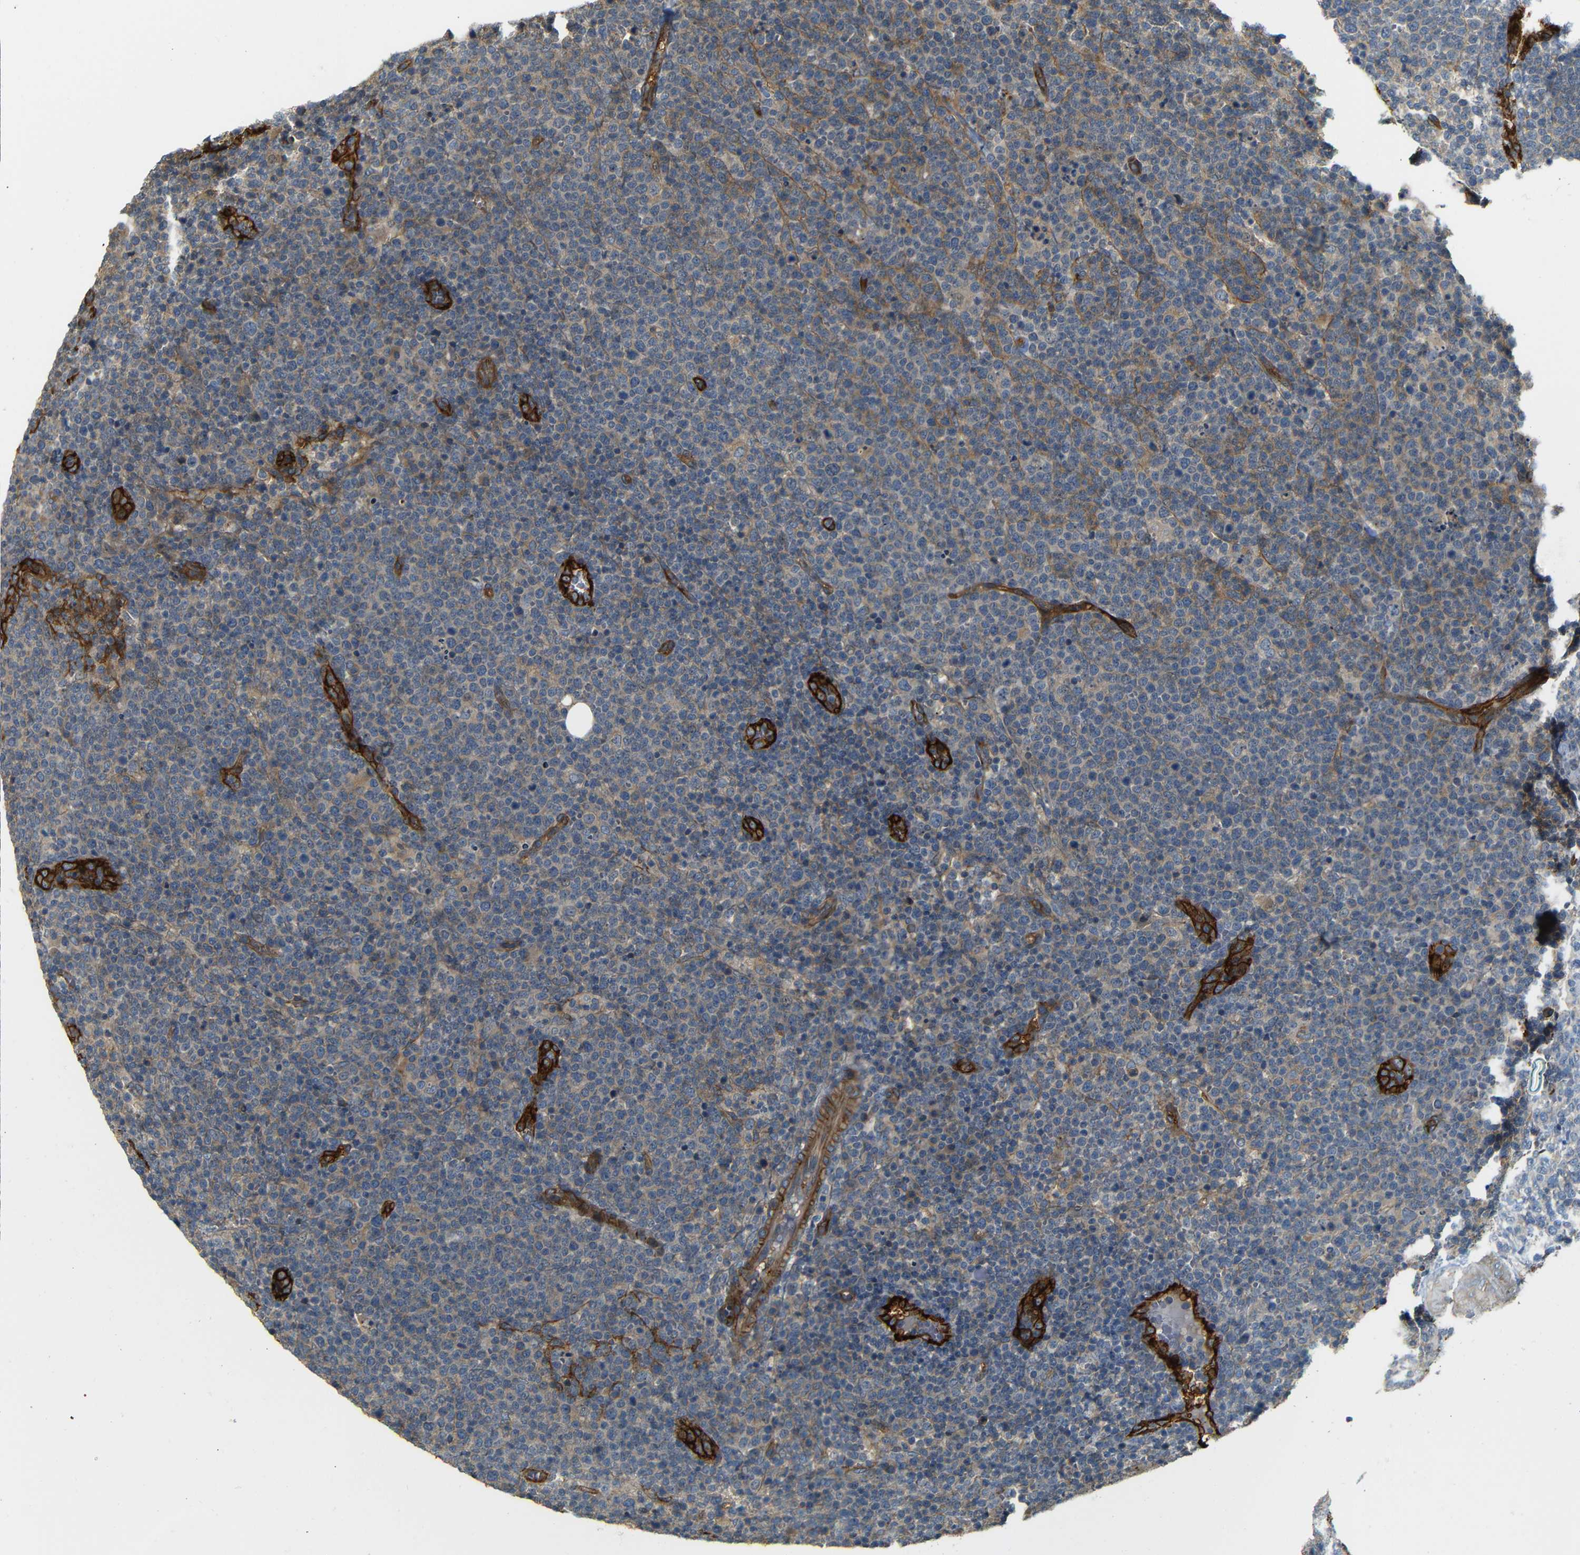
{"staining": {"intensity": "weak", "quantity": "<25%", "location": "cytoplasmic/membranous"}, "tissue": "lymphoma", "cell_type": "Tumor cells", "image_type": "cancer", "snomed": [{"axis": "morphology", "description": "Malignant lymphoma, non-Hodgkin's type, High grade"}, {"axis": "topography", "description": "Lymph node"}], "caption": "The immunohistochemistry (IHC) image has no significant positivity in tumor cells of lymphoma tissue. (Stains: DAB immunohistochemistry (IHC) with hematoxylin counter stain, Microscopy: brightfield microscopy at high magnification).", "gene": "RELL1", "patient": {"sex": "male", "age": 61}}